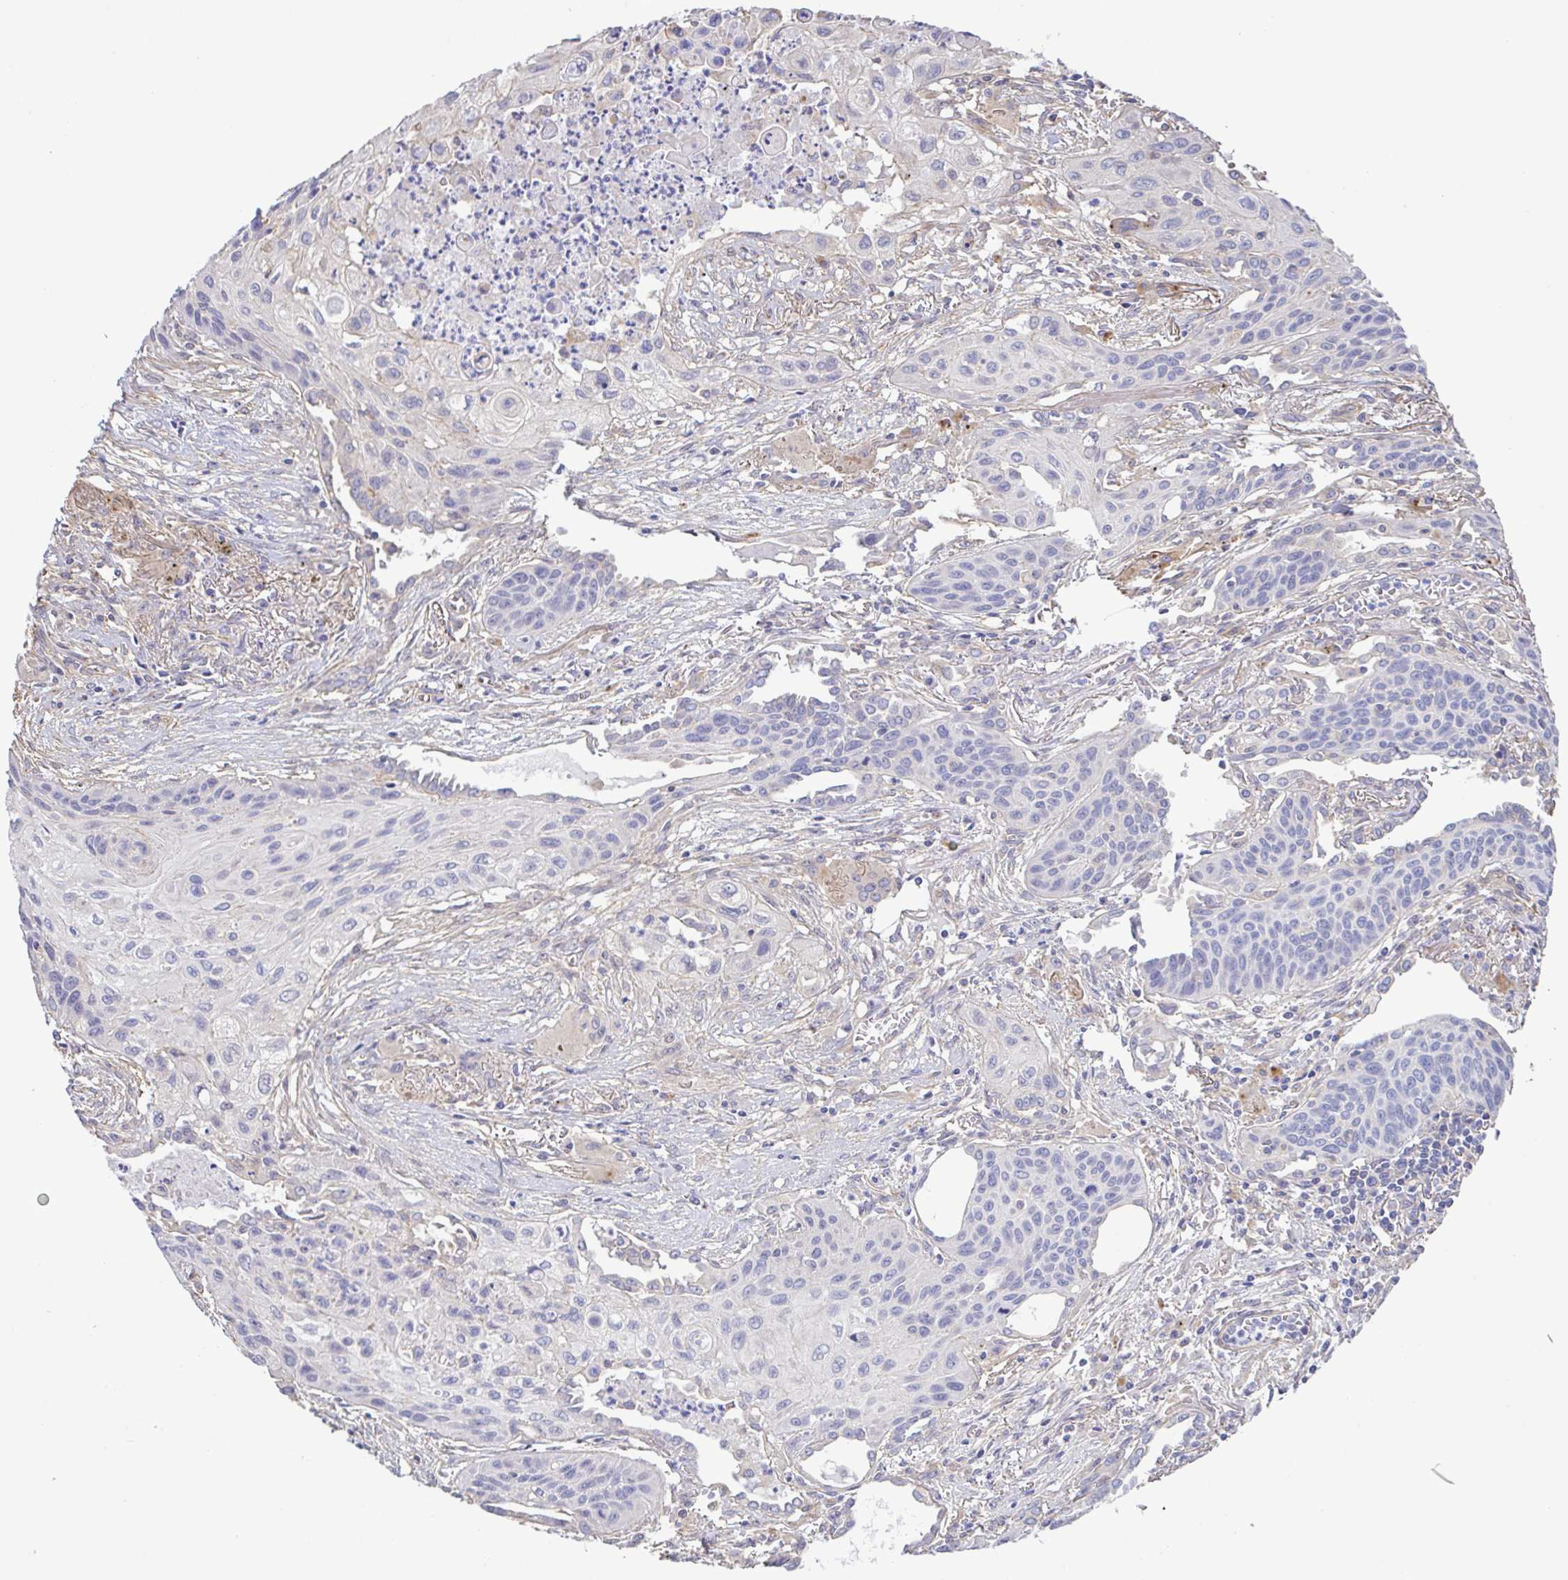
{"staining": {"intensity": "negative", "quantity": "none", "location": "none"}, "tissue": "lung cancer", "cell_type": "Tumor cells", "image_type": "cancer", "snomed": [{"axis": "morphology", "description": "Squamous cell carcinoma, NOS"}, {"axis": "topography", "description": "Lung"}], "caption": "Immunohistochemistry (IHC) micrograph of neoplastic tissue: lung squamous cell carcinoma stained with DAB (3,3'-diaminobenzidine) displays no significant protein expression in tumor cells.", "gene": "PLCD4", "patient": {"sex": "male", "age": 71}}